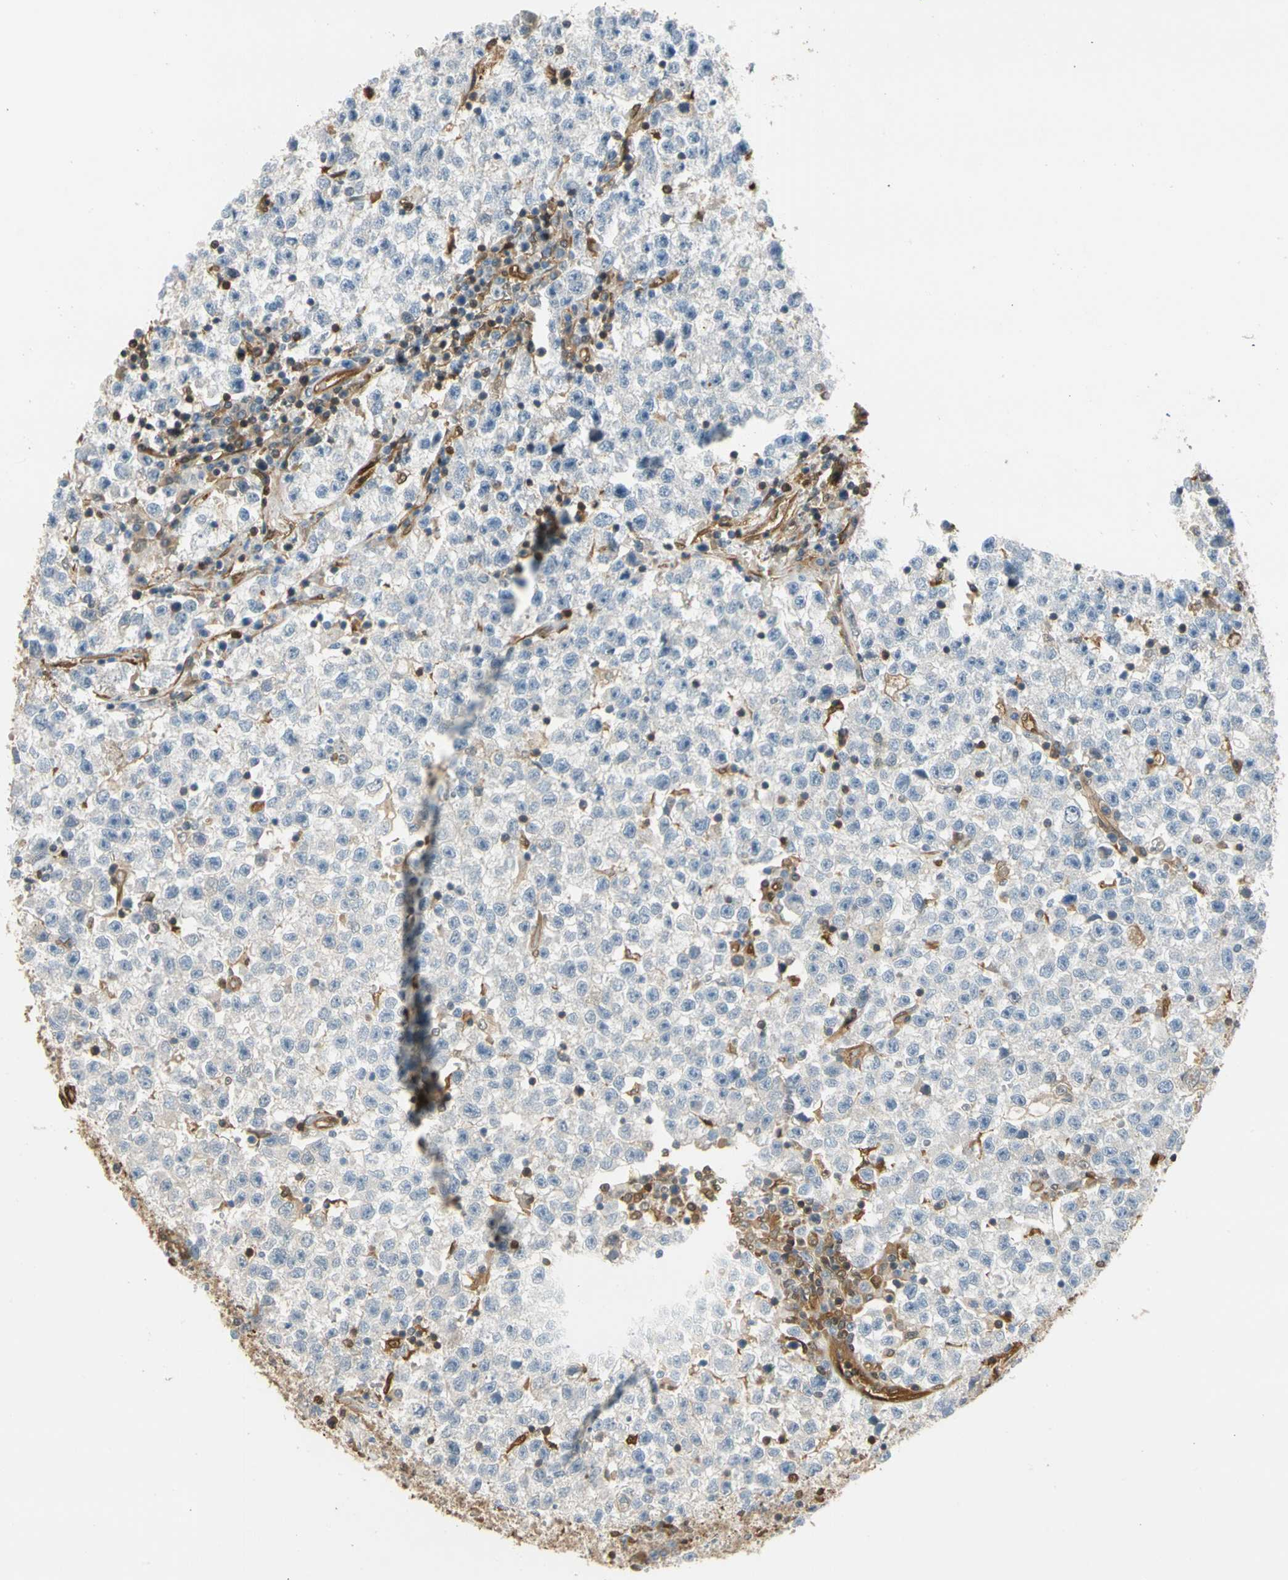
{"staining": {"intensity": "negative", "quantity": "none", "location": "none"}, "tissue": "testis cancer", "cell_type": "Tumor cells", "image_type": "cancer", "snomed": [{"axis": "morphology", "description": "Seminoma, NOS"}, {"axis": "topography", "description": "Testis"}], "caption": "Human testis cancer stained for a protein using immunohistochemistry reveals no positivity in tumor cells.", "gene": "S100A6", "patient": {"sex": "male", "age": 22}}